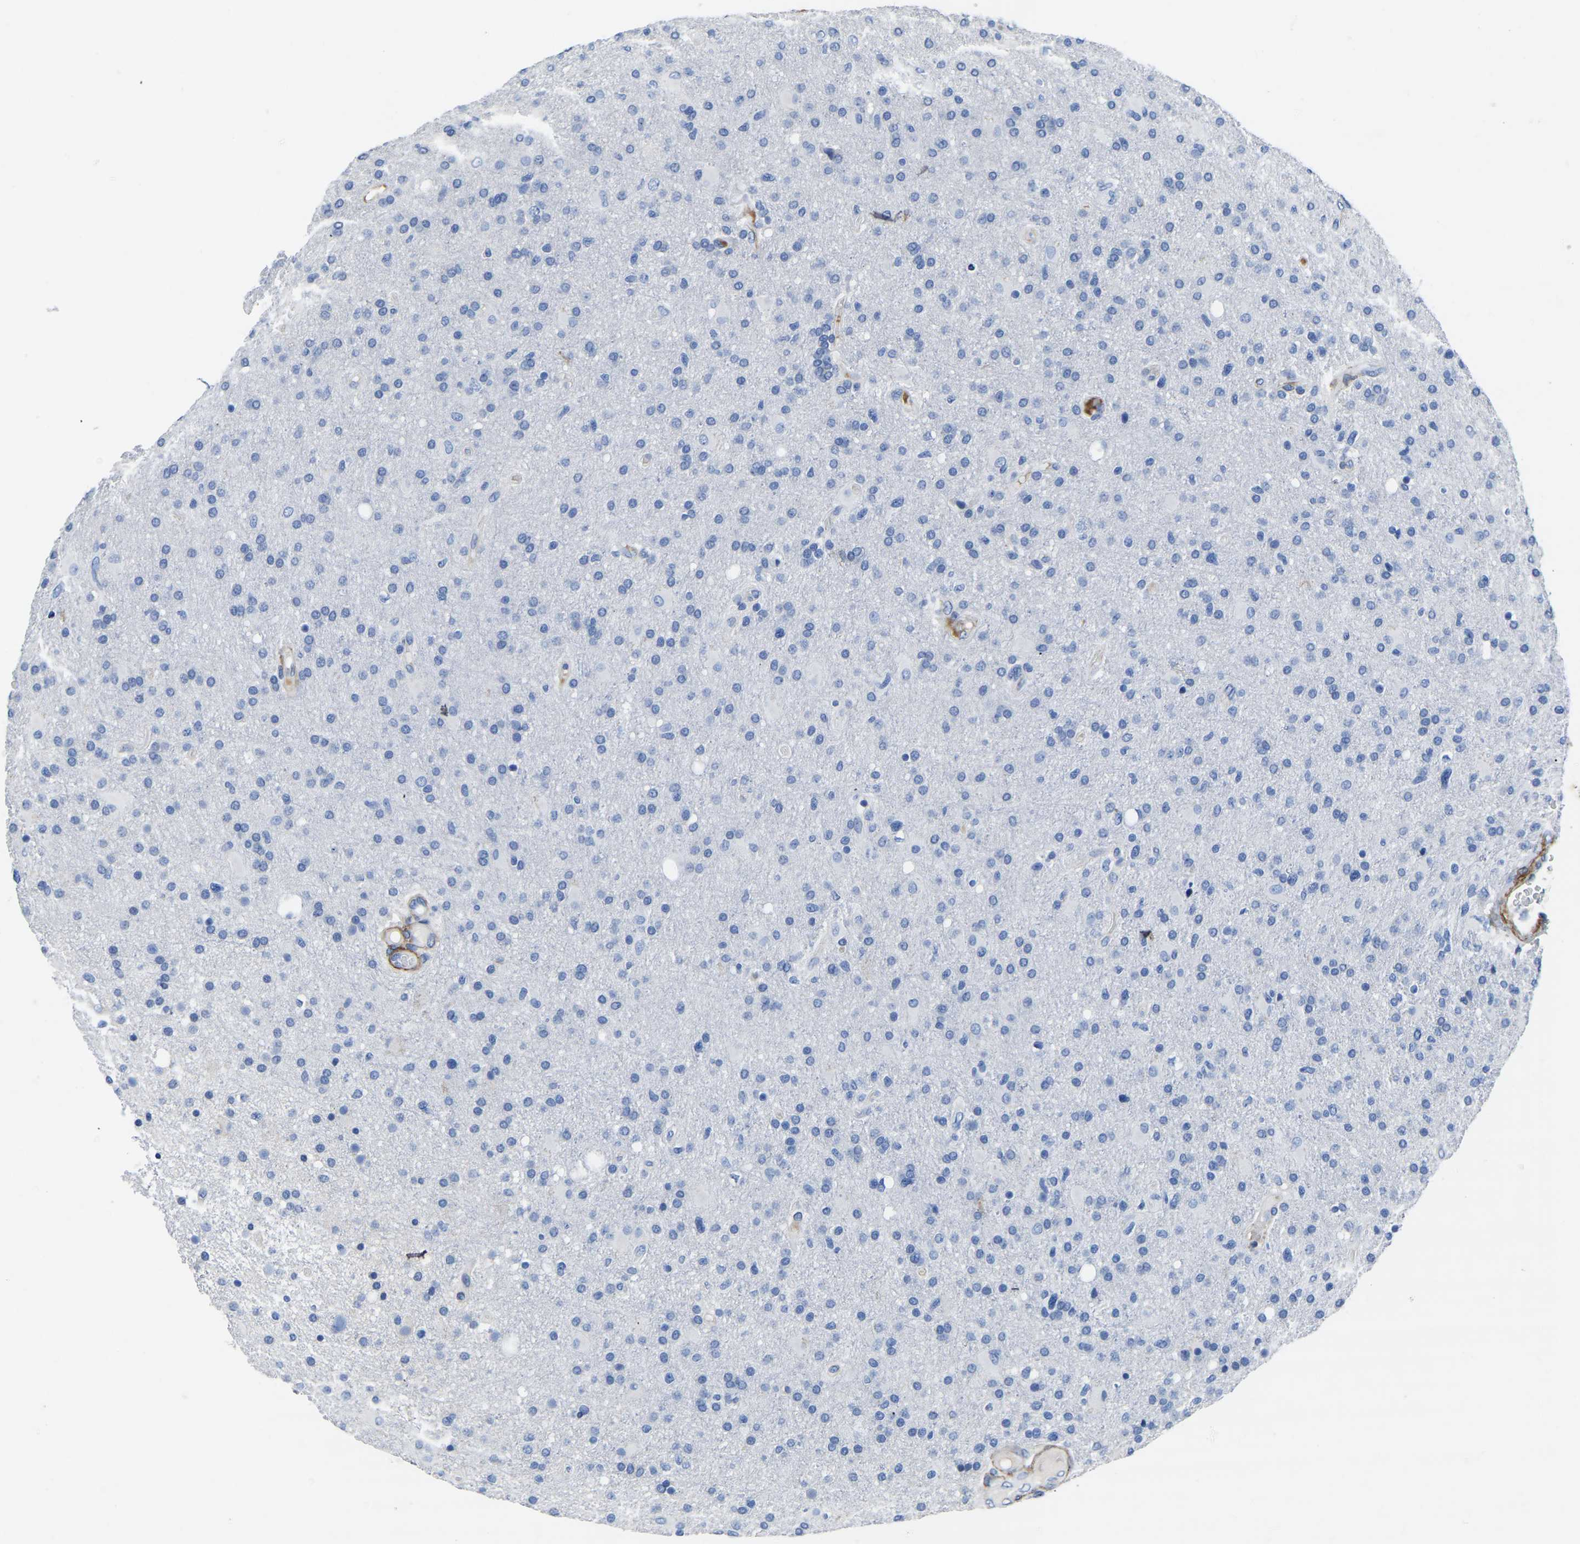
{"staining": {"intensity": "negative", "quantity": "none", "location": "none"}, "tissue": "glioma", "cell_type": "Tumor cells", "image_type": "cancer", "snomed": [{"axis": "morphology", "description": "Glioma, malignant, High grade"}, {"axis": "topography", "description": "Brain"}], "caption": "This is an IHC image of malignant glioma (high-grade). There is no staining in tumor cells.", "gene": "SLC45A3", "patient": {"sex": "male", "age": 72}}